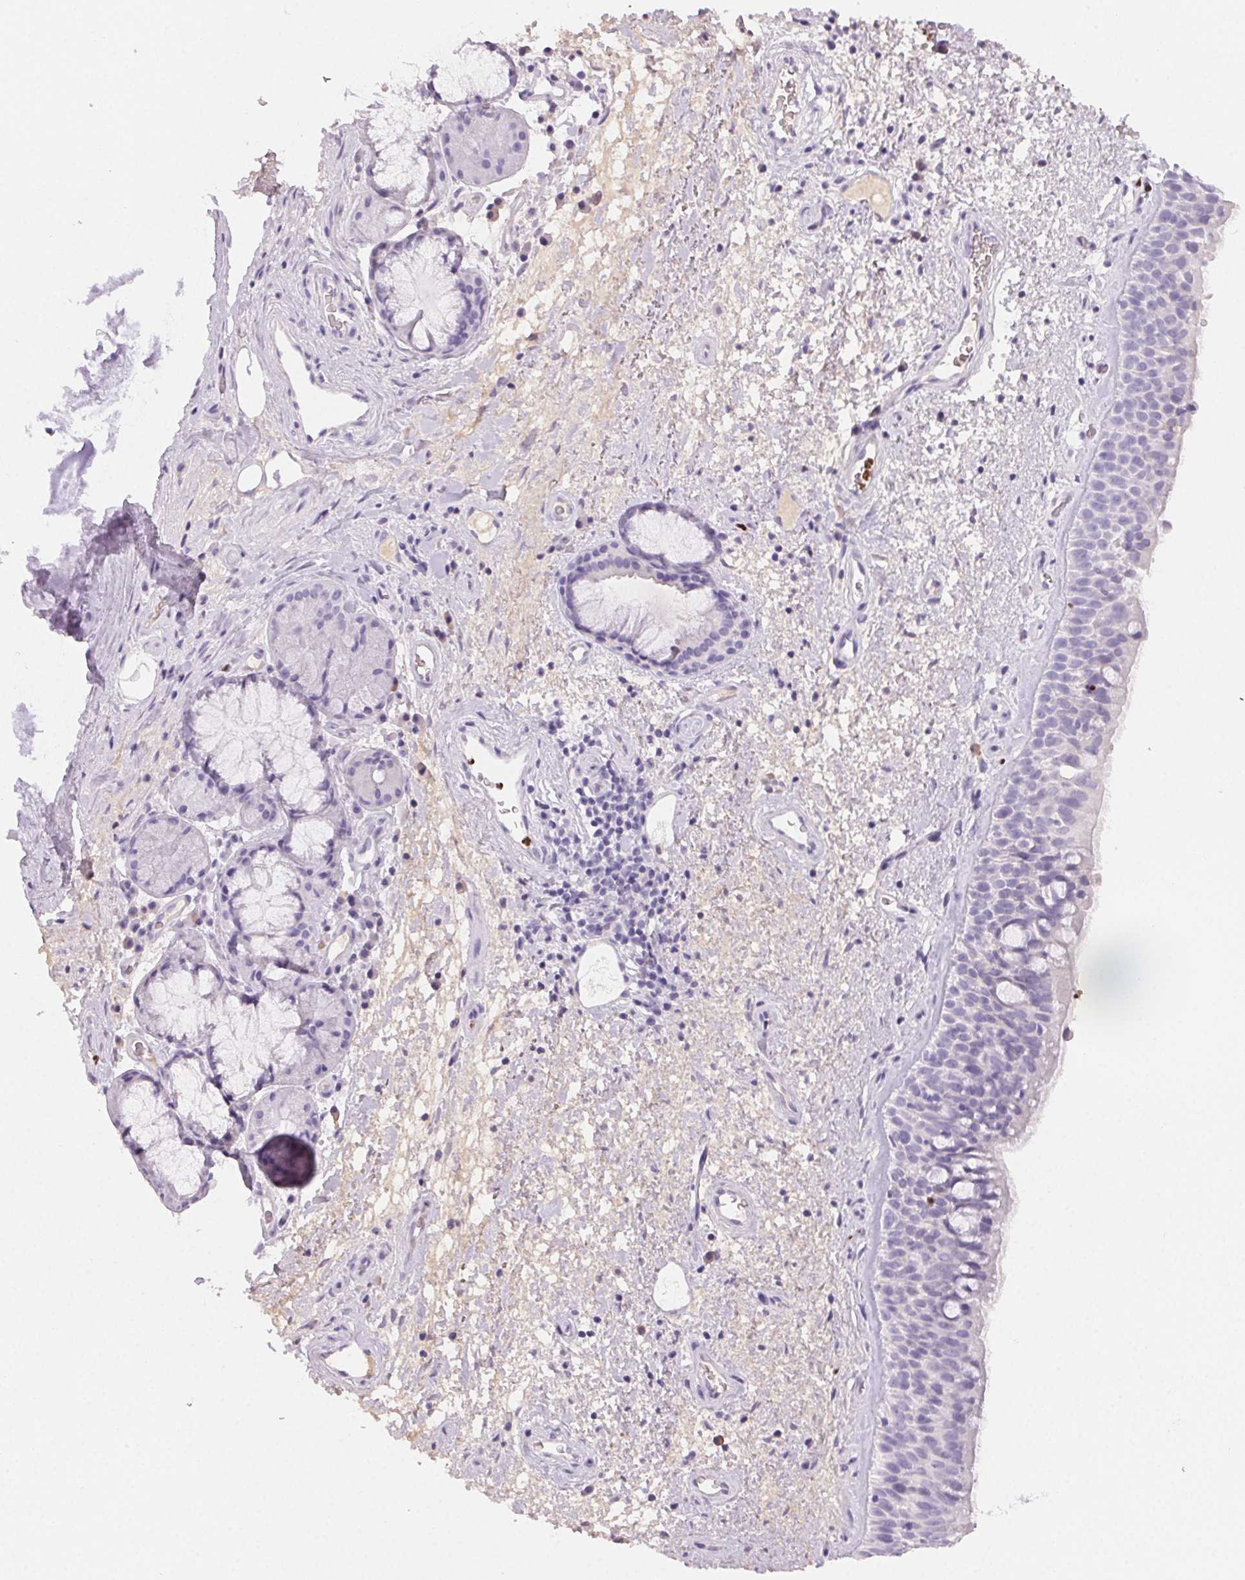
{"staining": {"intensity": "negative", "quantity": "none", "location": "none"}, "tissue": "bronchus", "cell_type": "Respiratory epithelial cells", "image_type": "normal", "snomed": [{"axis": "morphology", "description": "Normal tissue, NOS"}, {"axis": "topography", "description": "Bronchus"}], "caption": "Respiratory epithelial cells are negative for brown protein staining in unremarkable bronchus. The staining was performed using DAB to visualize the protein expression in brown, while the nuclei were stained in blue with hematoxylin (Magnification: 20x).", "gene": "PADI4", "patient": {"sex": "male", "age": 48}}